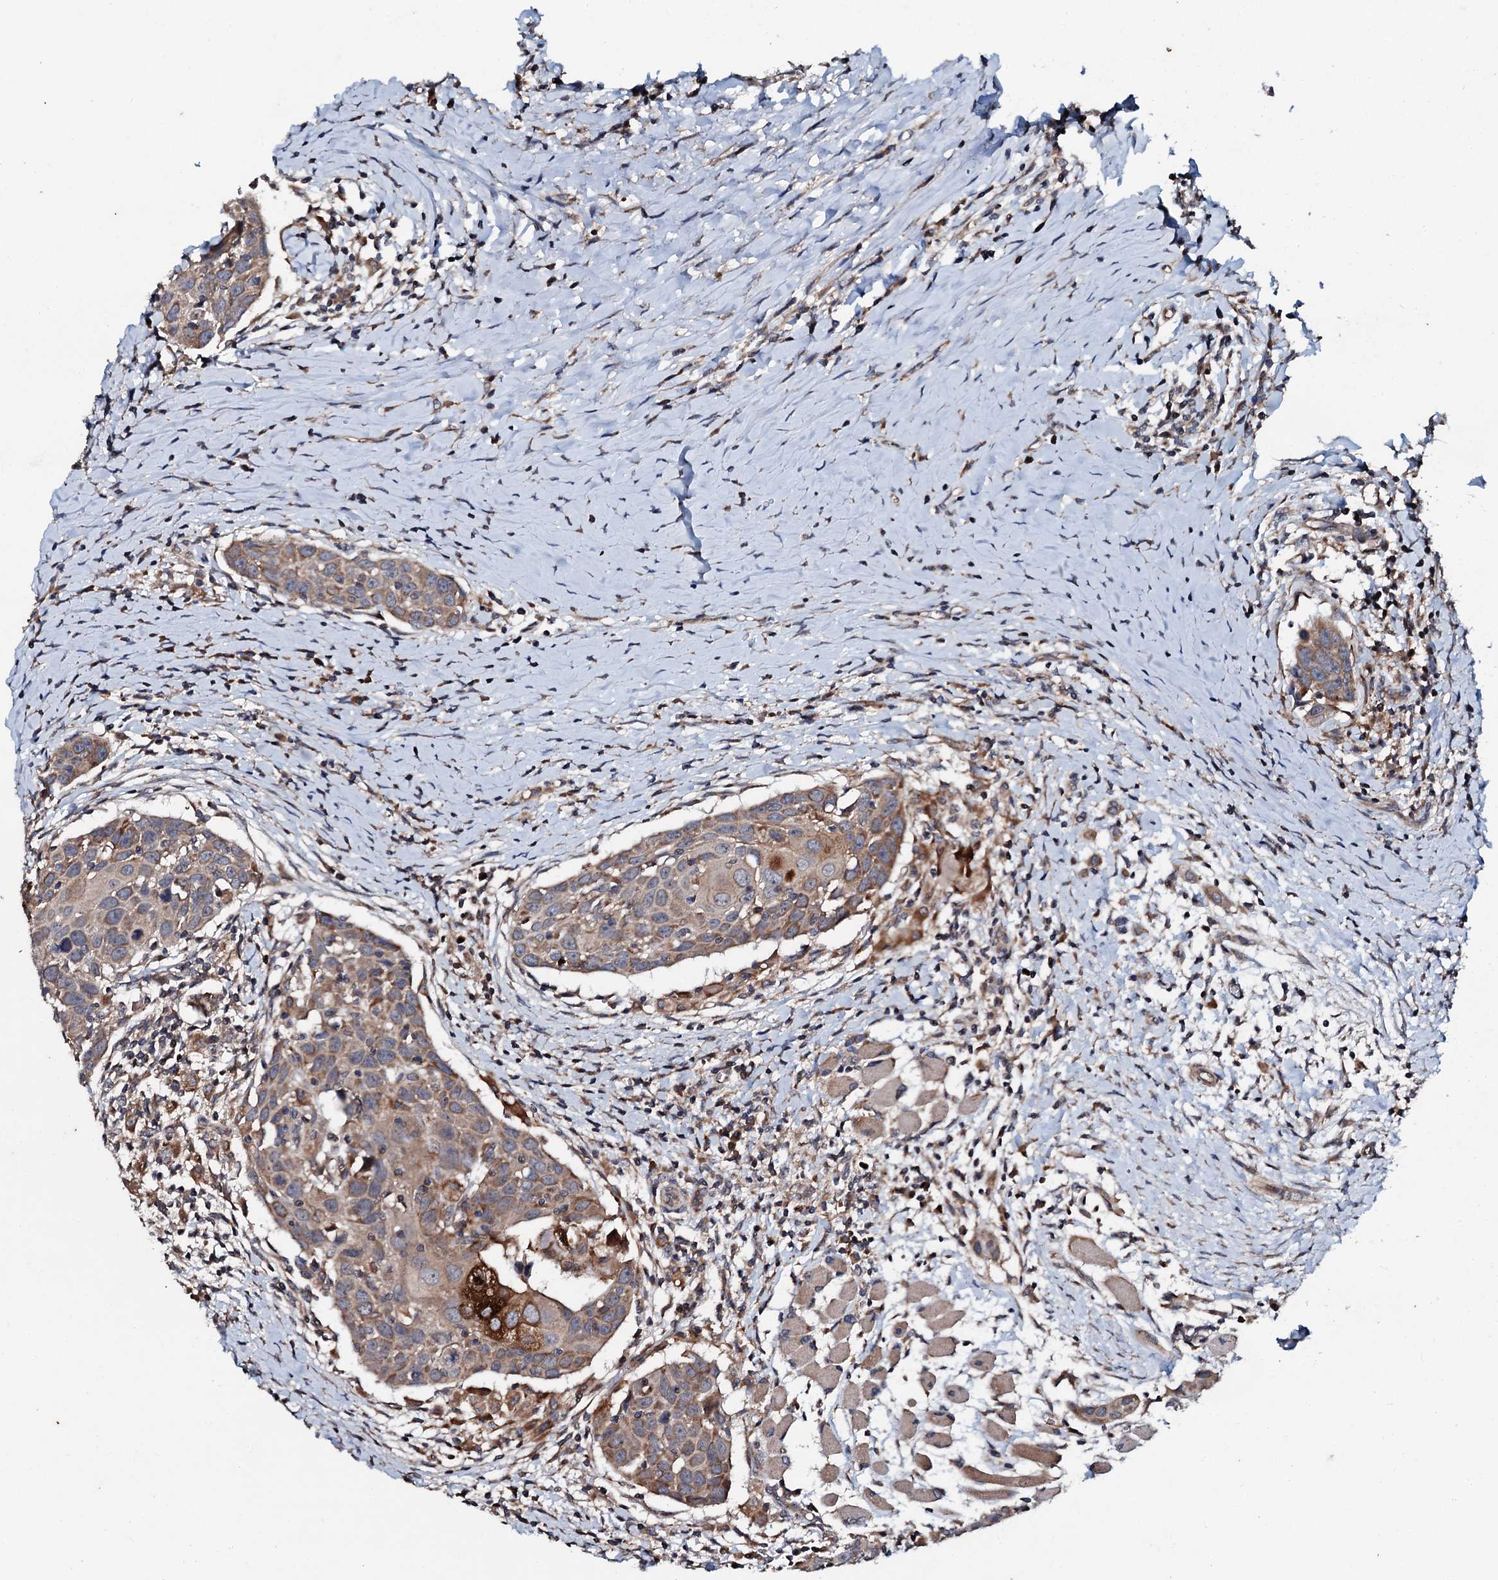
{"staining": {"intensity": "moderate", "quantity": ">75%", "location": "cytoplasmic/membranous"}, "tissue": "head and neck cancer", "cell_type": "Tumor cells", "image_type": "cancer", "snomed": [{"axis": "morphology", "description": "Squamous cell carcinoma, NOS"}, {"axis": "topography", "description": "Oral tissue"}, {"axis": "topography", "description": "Head-Neck"}], "caption": "An immunohistochemistry histopathology image of neoplastic tissue is shown. Protein staining in brown highlights moderate cytoplasmic/membranous positivity in squamous cell carcinoma (head and neck) within tumor cells.", "gene": "SDHAF2", "patient": {"sex": "female", "age": 50}}